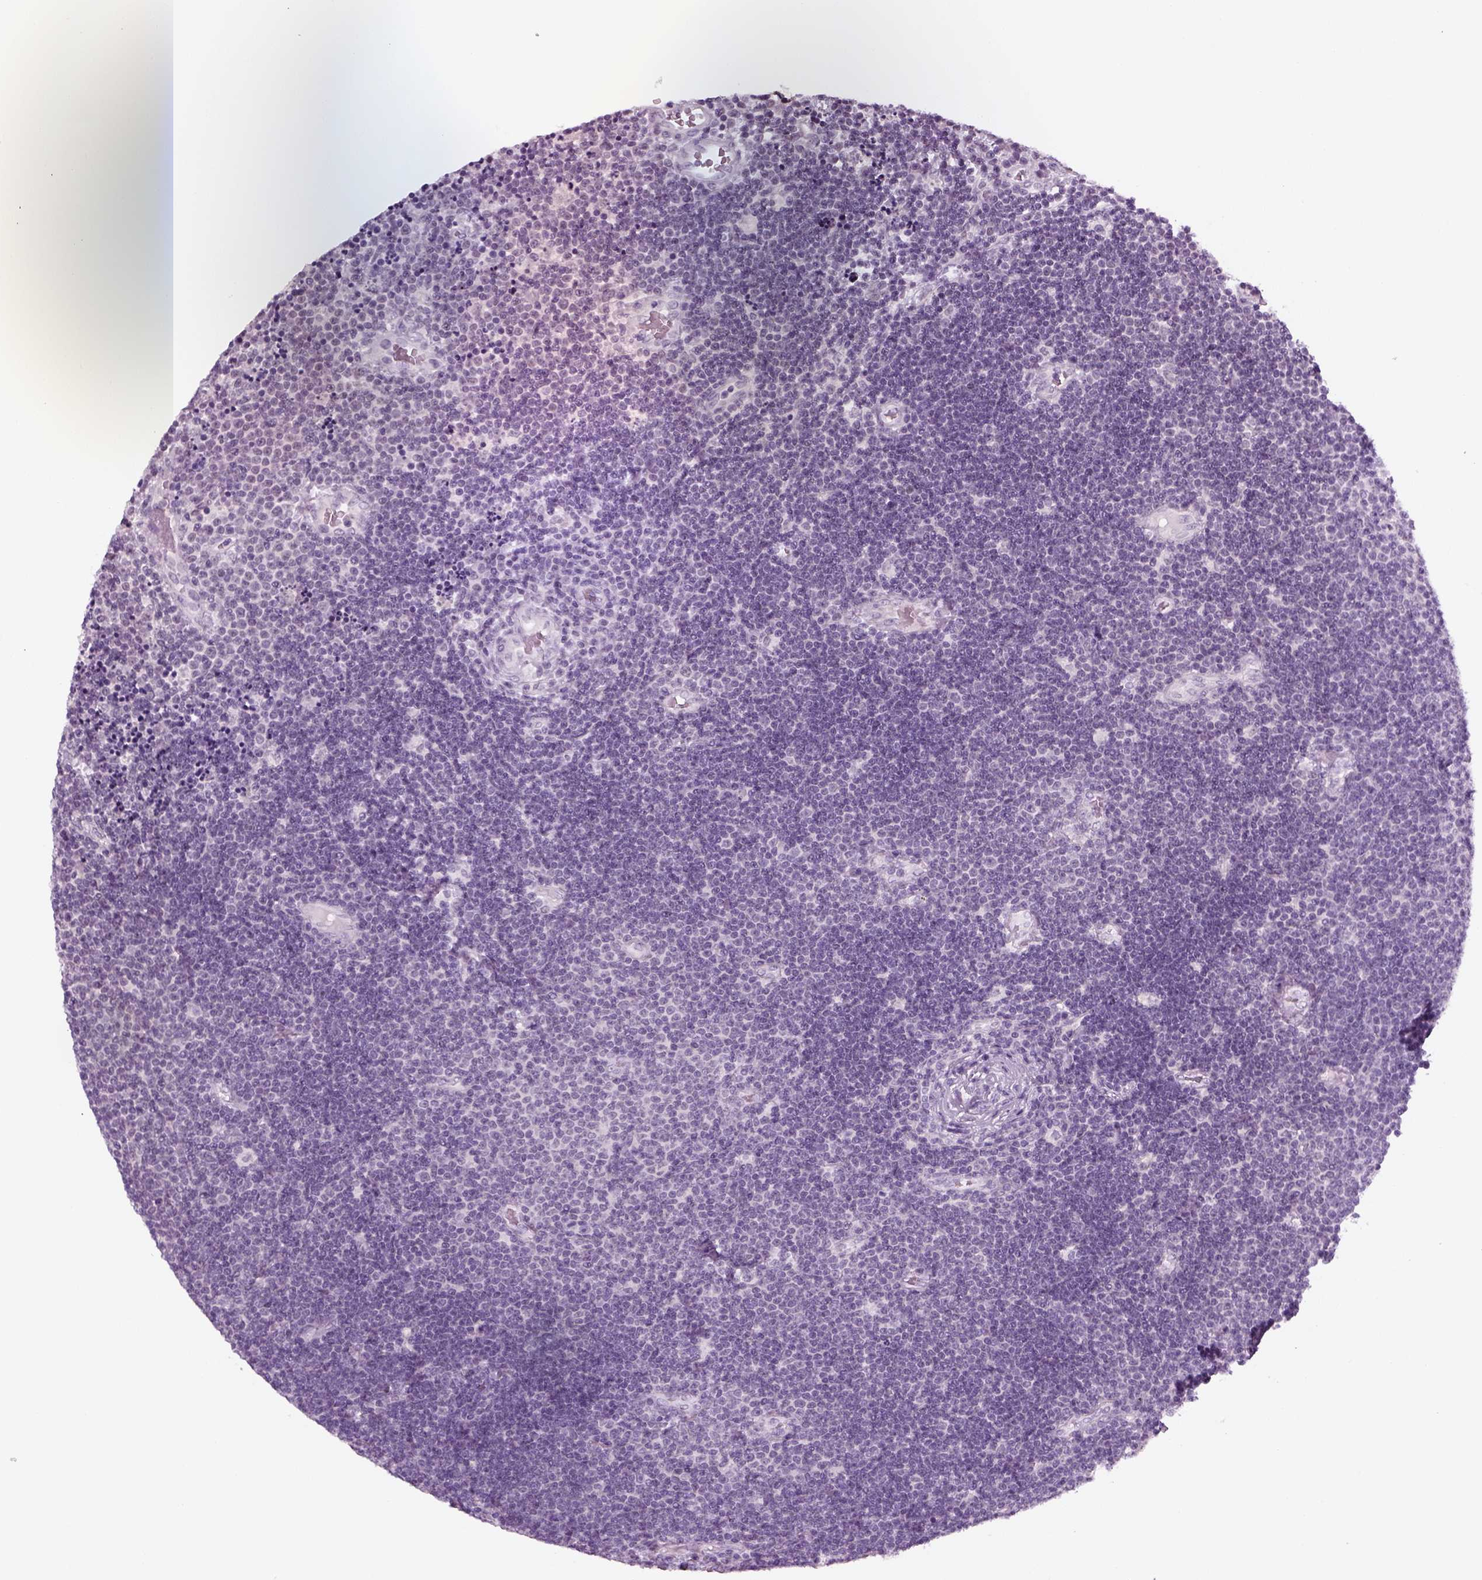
{"staining": {"intensity": "negative", "quantity": "none", "location": "none"}, "tissue": "lymphoma", "cell_type": "Tumor cells", "image_type": "cancer", "snomed": [{"axis": "morphology", "description": "Malignant lymphoma, non-Hodgkin's type, Low grade"}, {"axis": "topography", "description": "Brain"}], "caption": "This is an immunohistochemistry image of human lymphoma. There is no staining in tumor cells.", "gene": "KRT75", "patient": {"sex": "female", "age": 66}}